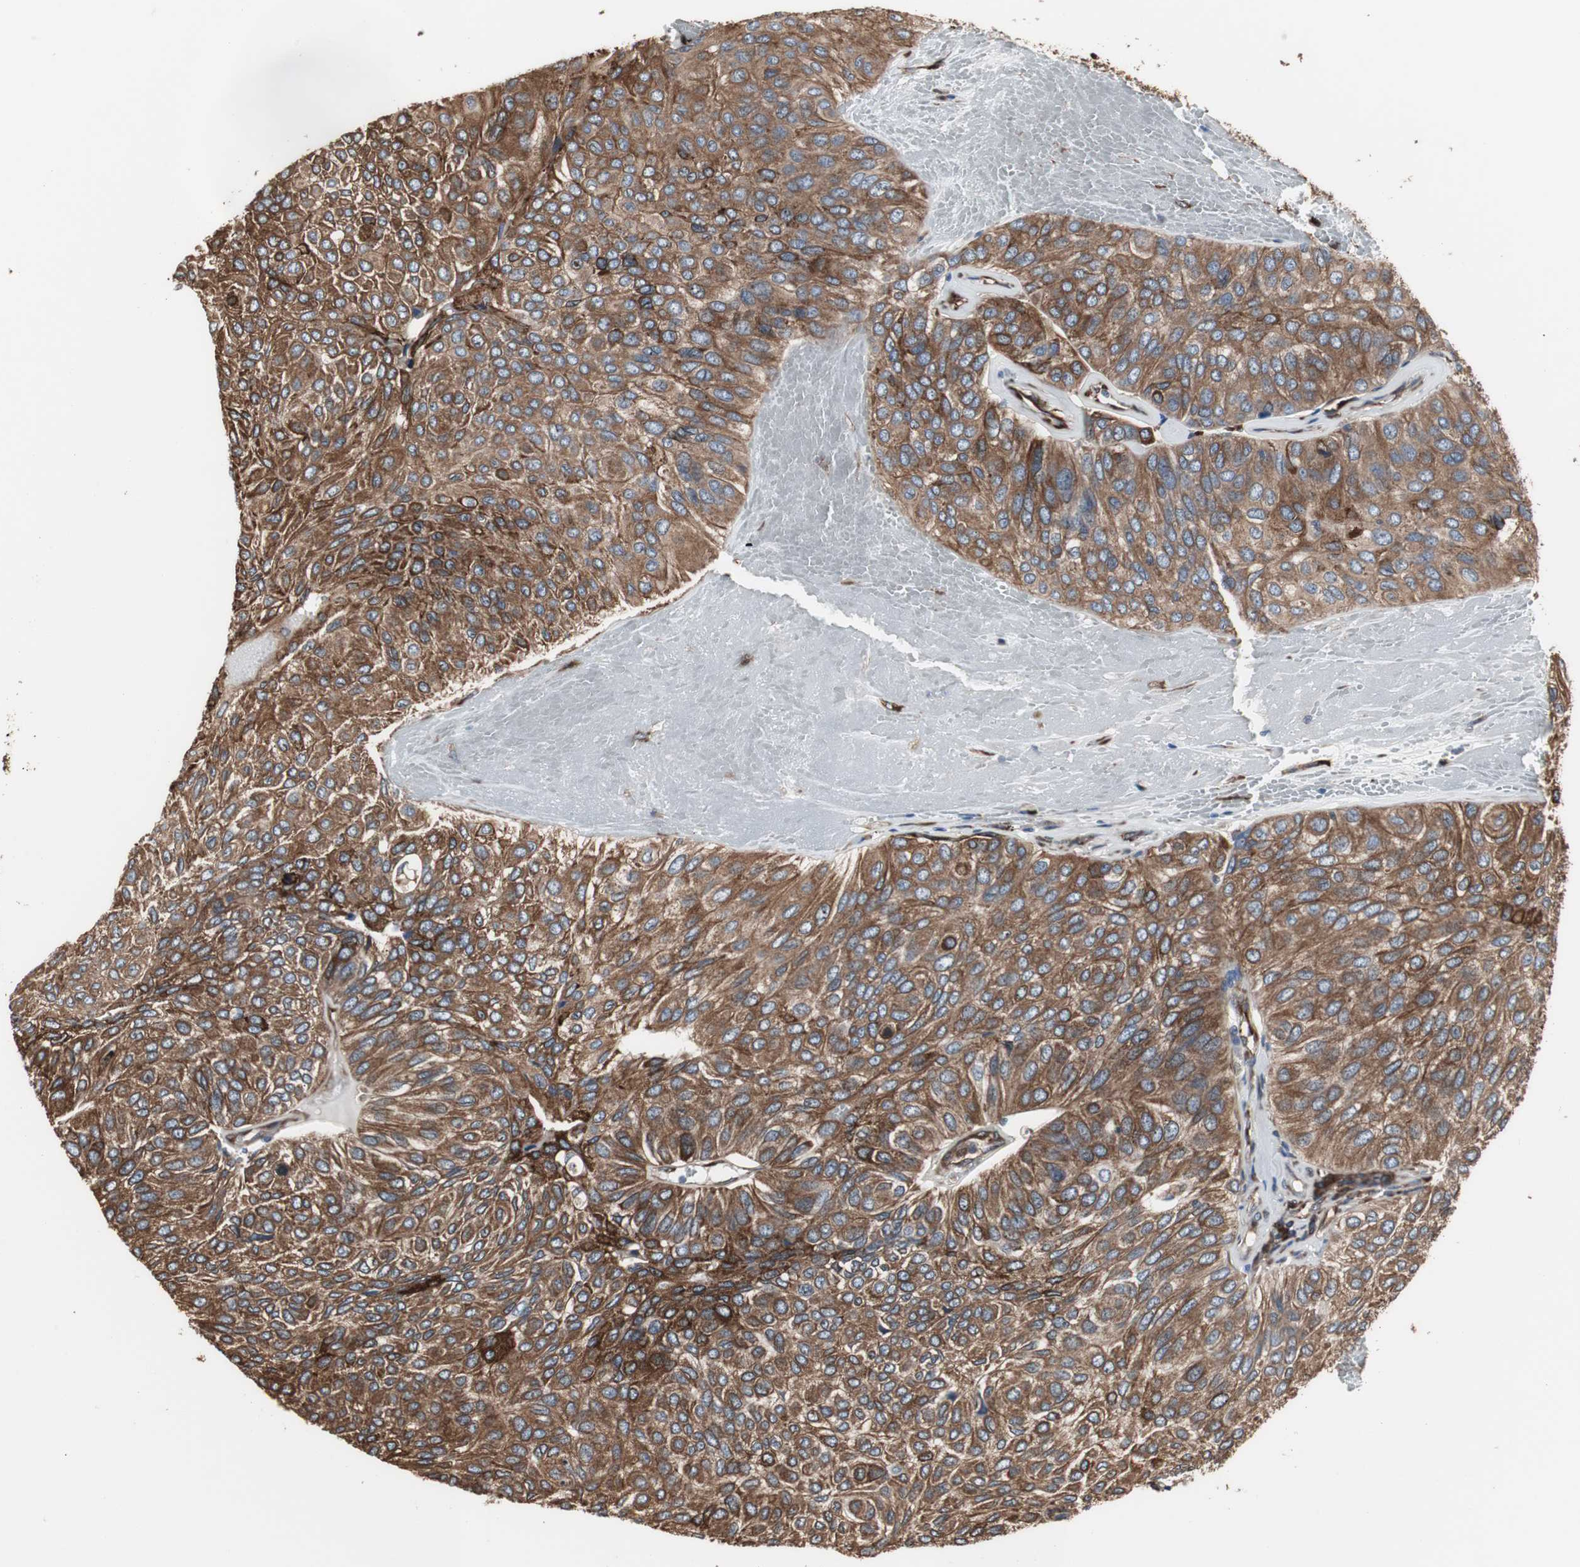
{"staining": {"intensity": "strong", "quantity": ">75%", "location": "cytoplasmic/membranous"}, "tissue": "urothelial cancer", "cell_type": "Tumor cells", "image_type": "cancer", "snomed": [{"axis": "morphology", "description": "Urothelial carcinoma, High grade"}, {"axis": "topography", "description": "Urinary bladder"}], "caption": "Protein staining exhibits strong cytoplasmic/membranous staining in about >75% of tumor cells in urothelial carcinoma (high-grade).", "gene": "CALU", "patient": {"sex": "male", "age": 66}}